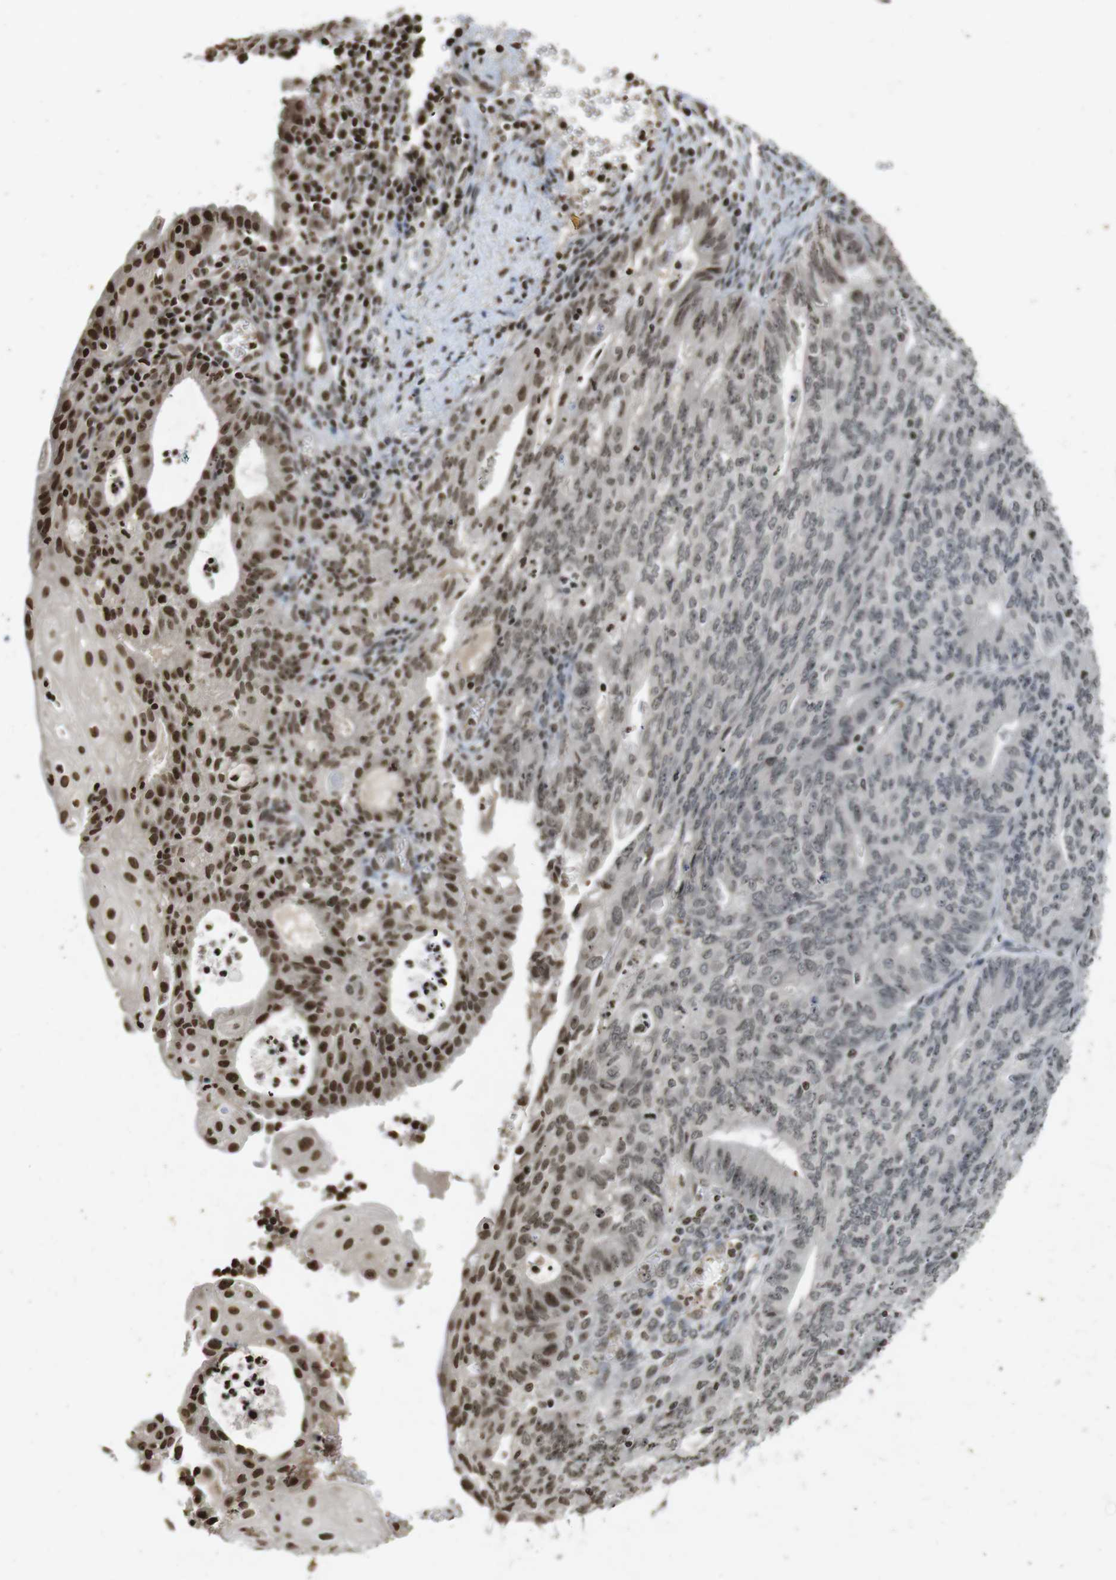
{"staining": {"intensity": "weak", "quantity": ">75%", "location": "nuclear"}, "tissue": "endometrial cancer", "cell_type": "Tumor cells", "image_type": "cancer", "snomed": [{"axis": "morphology", "description": "Adenocarcinoma, NOS"}, {"axis": "topography", "description": "Endometrium"}], "caption": "Approximately >75% of tumor cells in human endometrial cancer exhibit weak nuclear protein staining as visualized by brown immunohistochemical staining.", "gene": "FOXA3", "patient": {"sex": "female", "age": 32}}